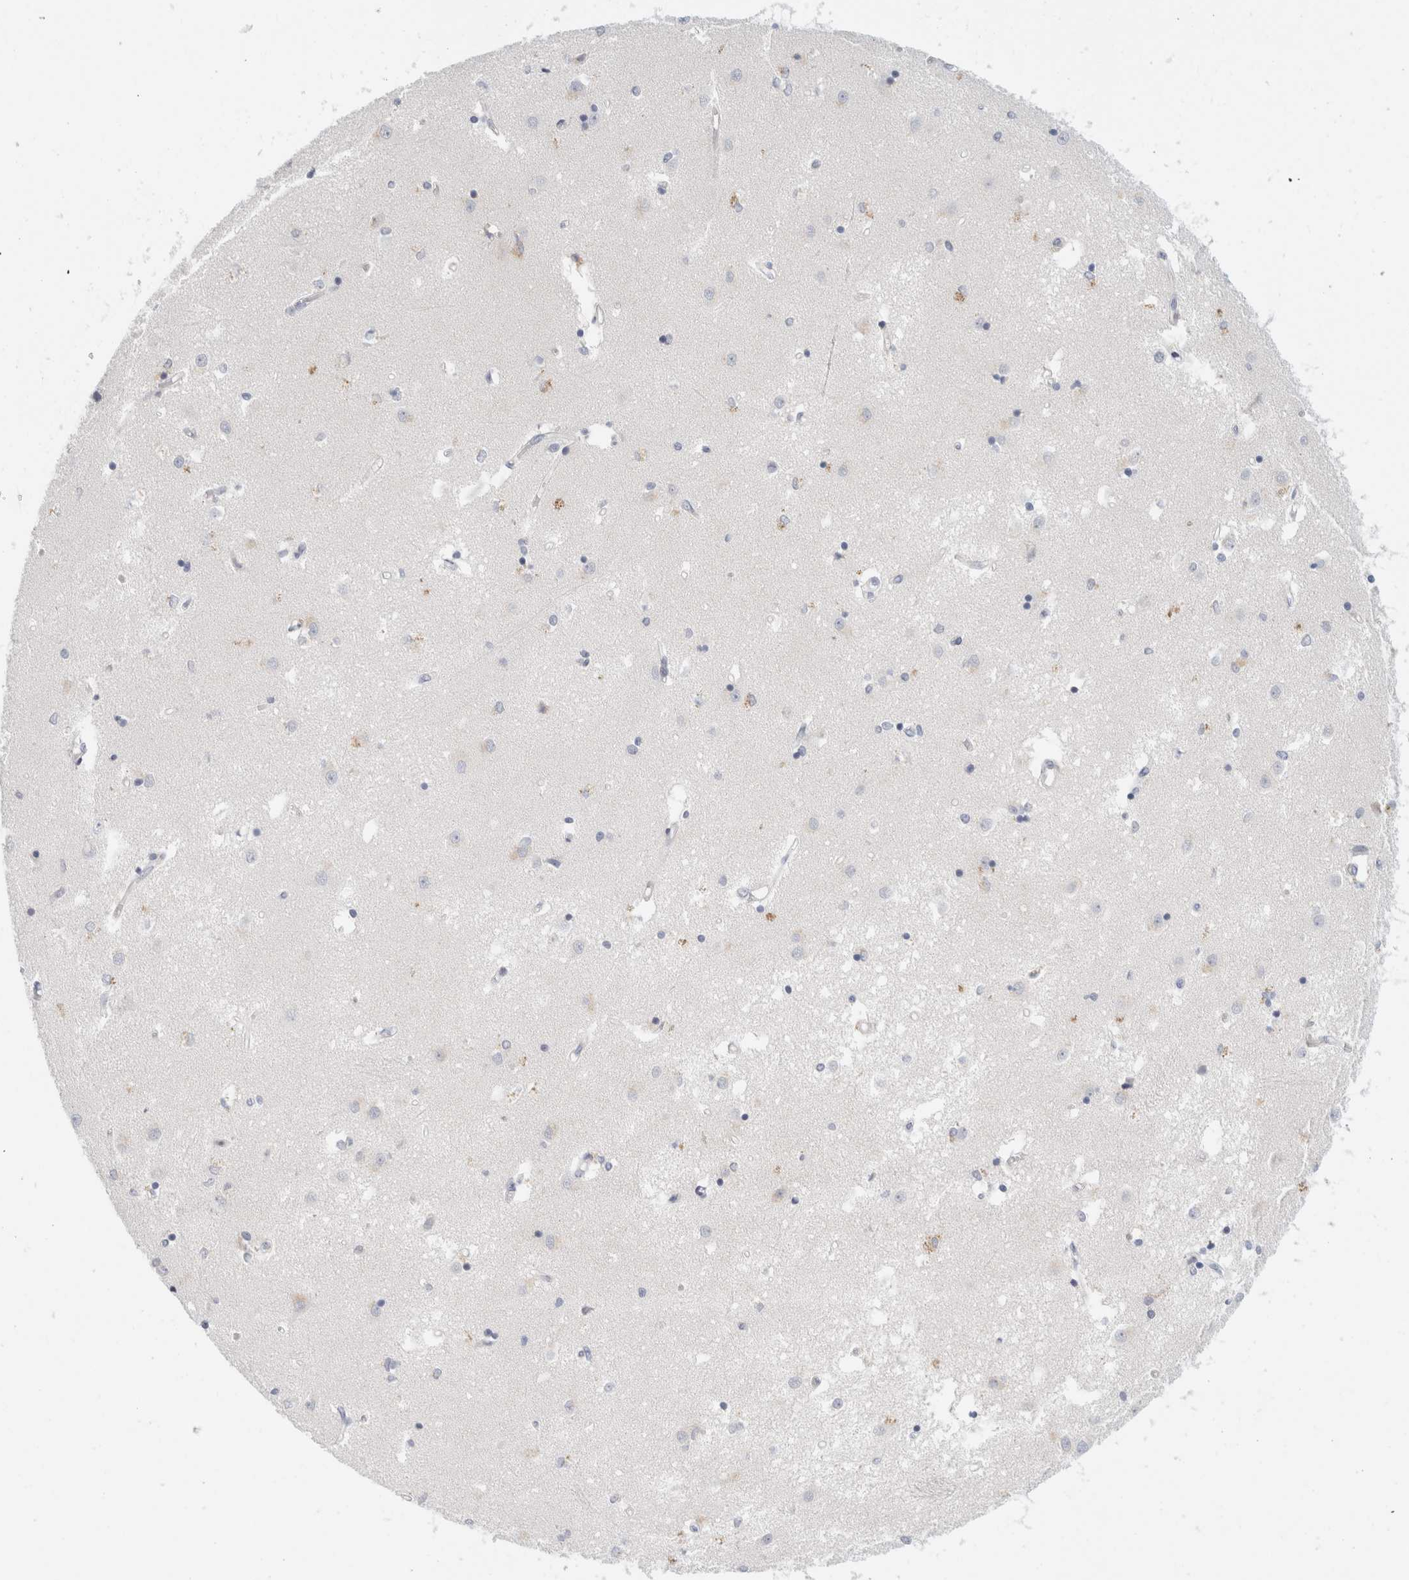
{"staining": {"intensity": "weak", "quantity": "<25%", "location": "cytoplasmic/membranous"}, "tissue": "caudate", "cell_type": "Glial cells", "image_type": "normal", "snomed": [{"axis": "morphology", "description": "Normal tissue, NOS"}, {"axis": "topography", "description": "Lateral ventricle wall"}], "caption": "Glial cells show no significant expression in normal caudate.", "gene": "ADAM30", "patient": {"sex": "male", "age": 45}}